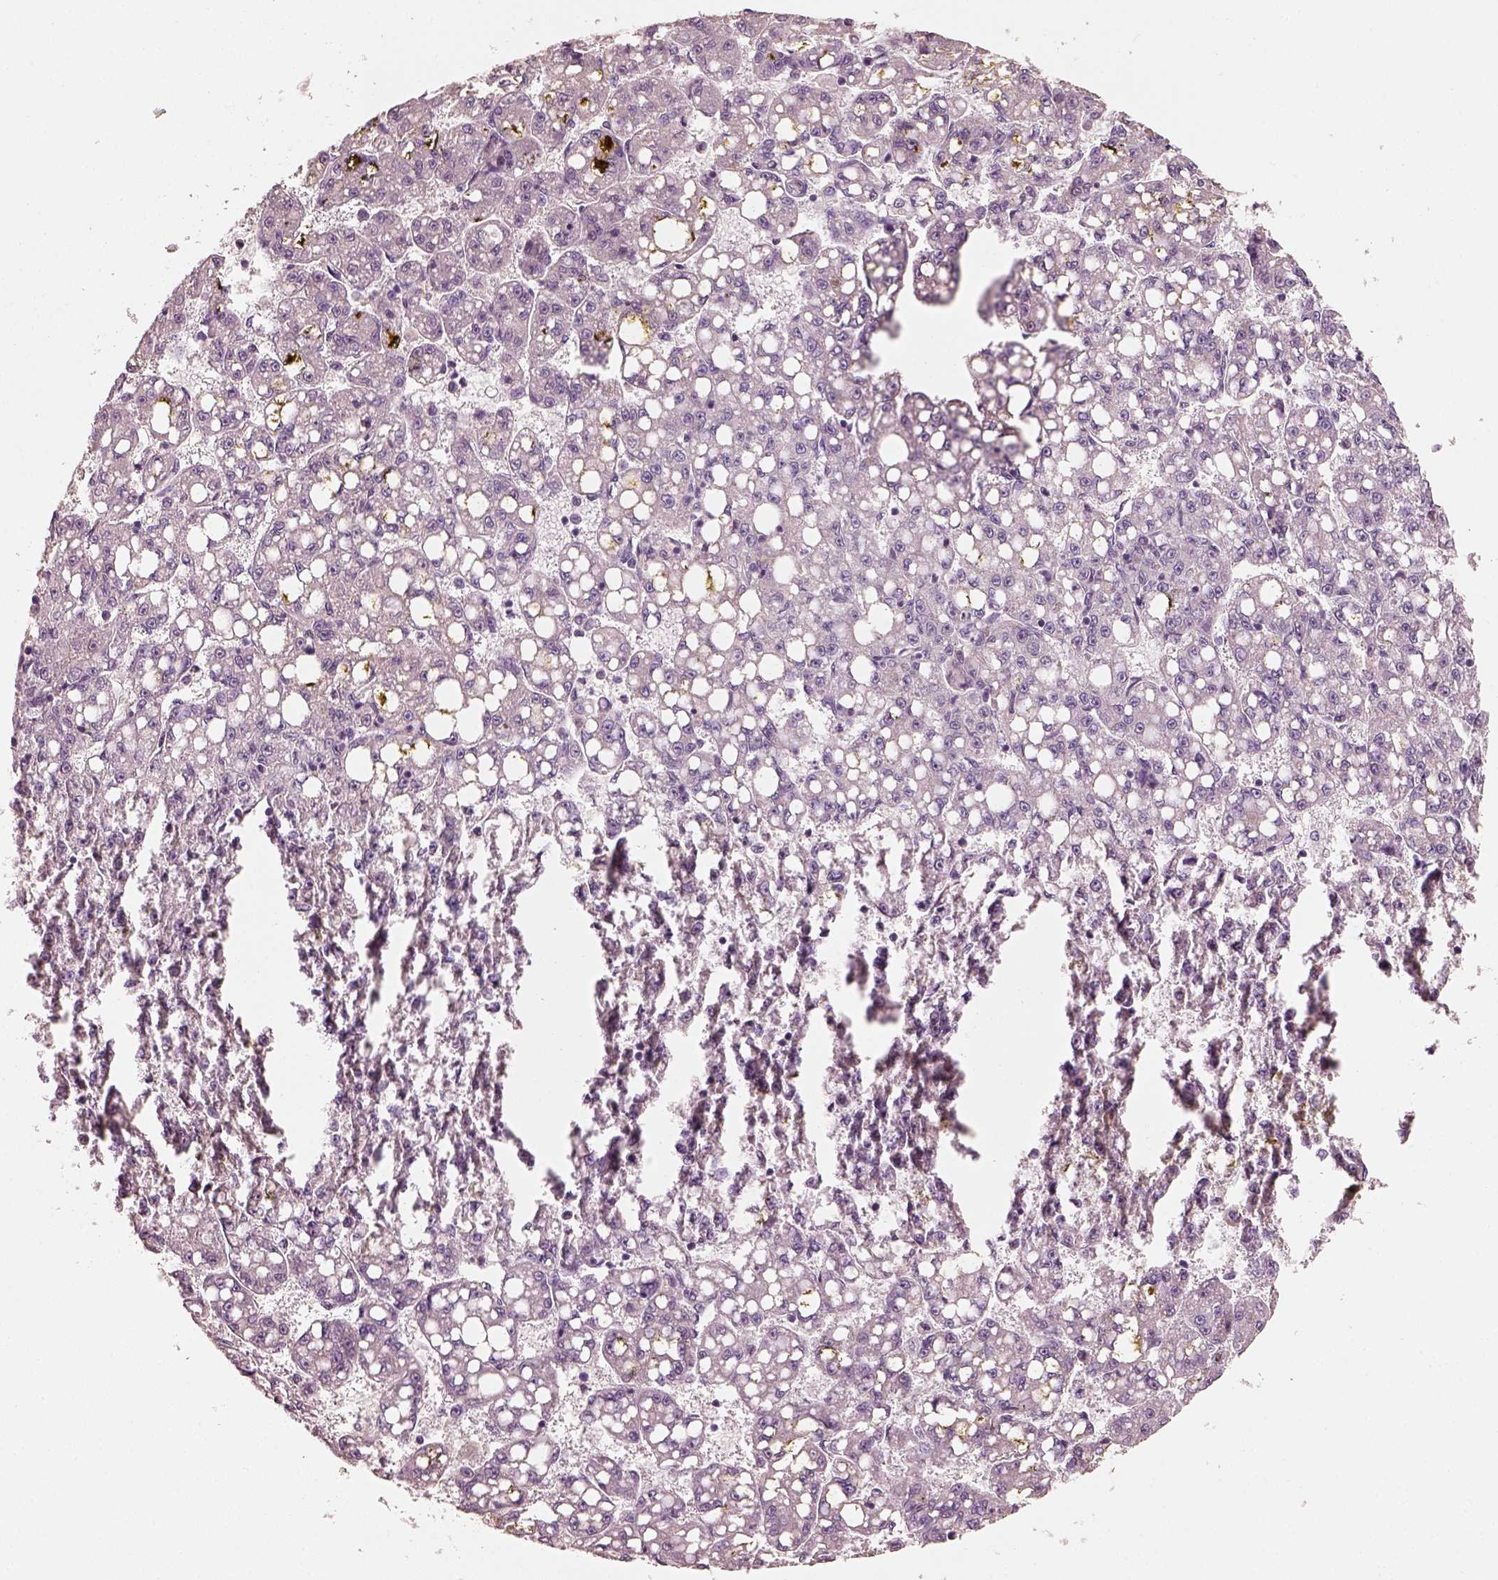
{"staining": {"intensity": "negative", "quantity": "none", "location": "none"}, "tissue": "liver cancer", "cell_type": "Tumor cells", "image_type": "cancer", "snomed": [{"axis": "morphology", "description": "Carcinoma, Hepatocellular, NOS"}, {"axis": "topography", "description": "Liver"}], "caption": "Liver hepatocellular carcinoma was stained to show a protein in brown. There is no significant staining in tumor cells. Brightfield microscopy of immunohistochemistry (IHC) stained with DAB (brown) and hematoxylin (blue), captured at high magnification.", "gene": "RS1", "patient": {"sex": "female", "age": 65}}